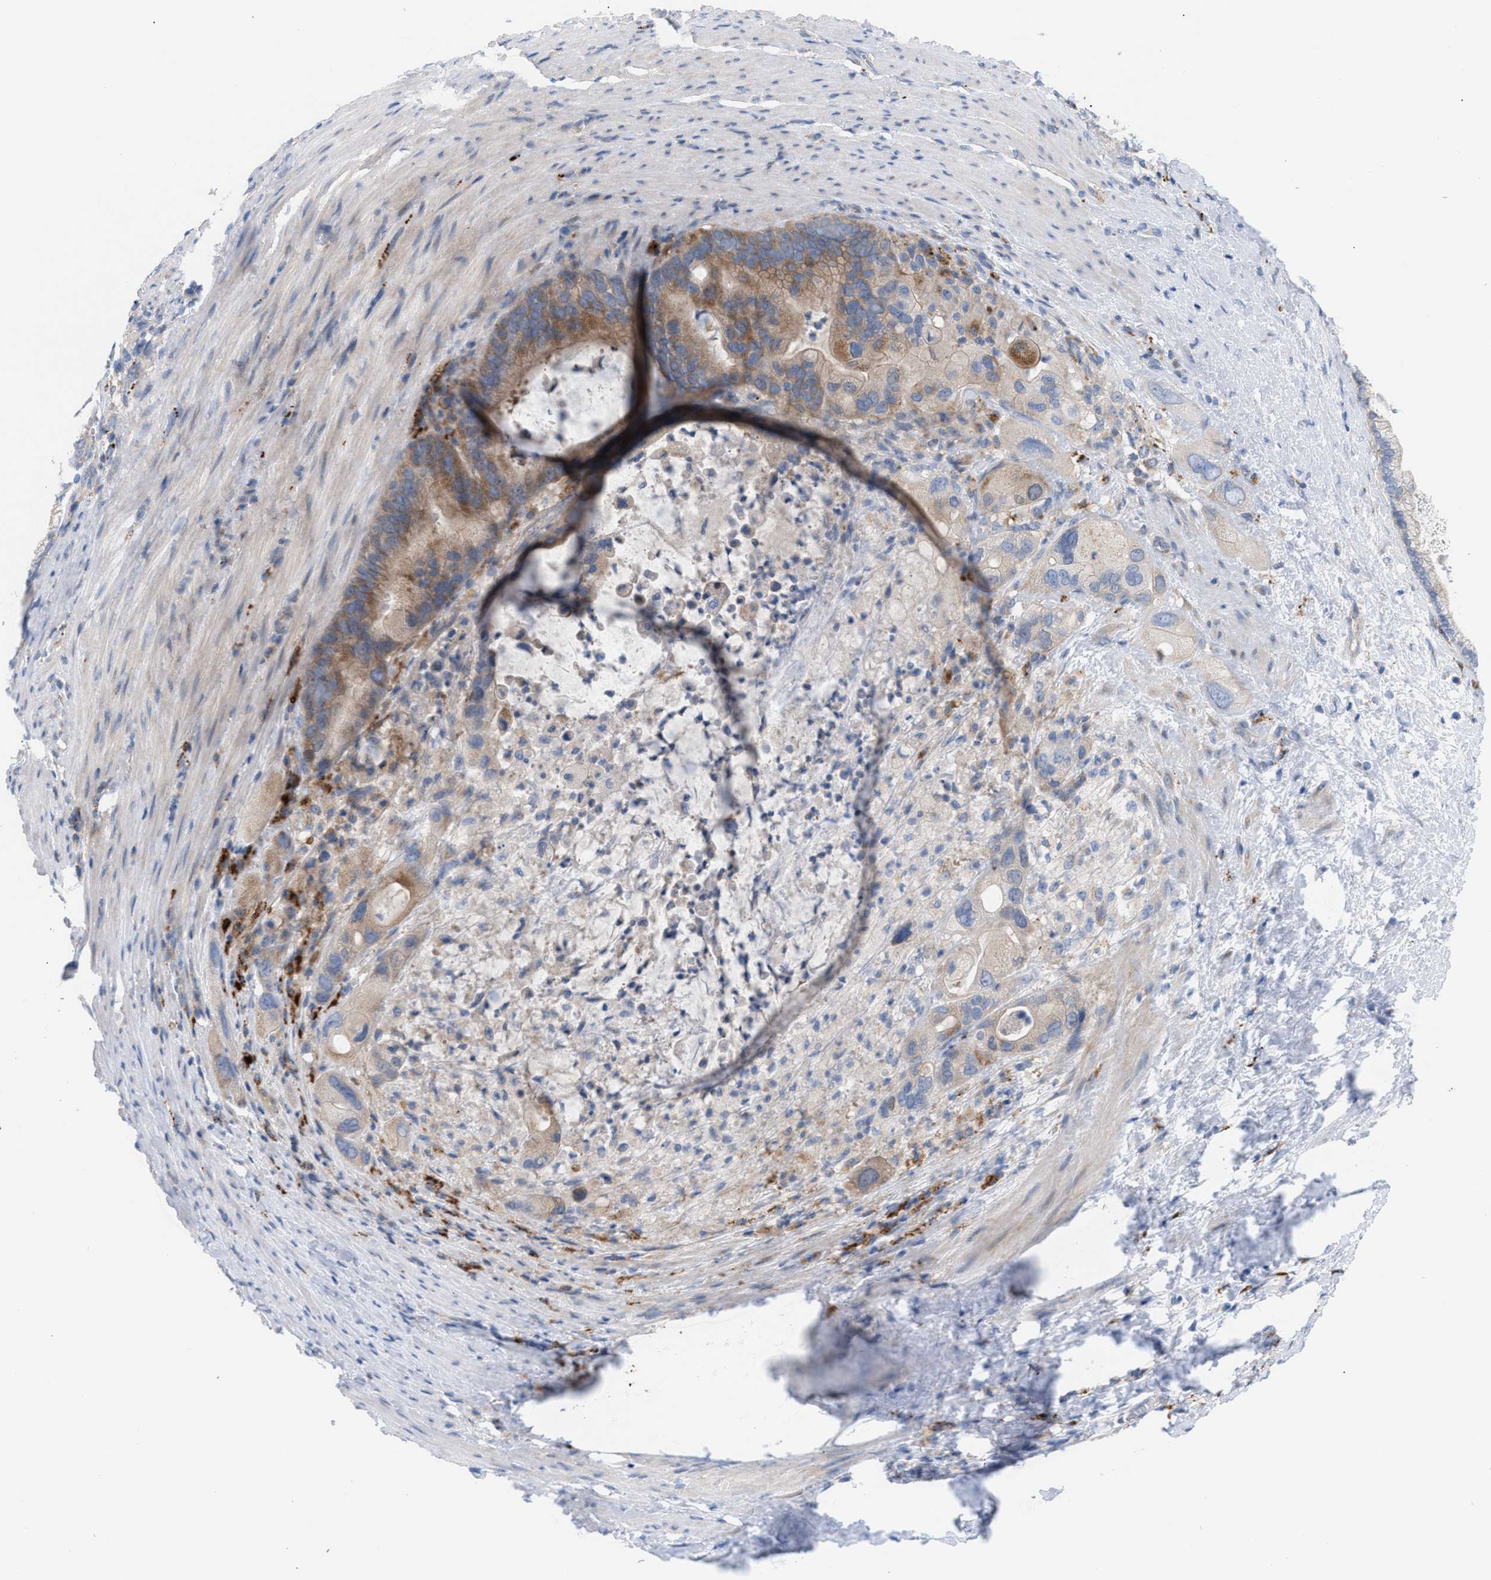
{"staining": {"intensity": "moderate", "quantity": "<25%", "location": "cytoplasmic/membranous"}, "tissue": "pancreatic cancer", "cell_type": "Tumor cells", "image_type": "cancer", "snomed": [{"axis": "morphology", "description": "Adenocarcinoma, NOS"}, {"axis": "topography", "description": "Pancreas"}], "caption": "About <25% of tumor cells in human pancreatic adenocarcinoma show moderate cytoplasmic/membranous protein staining as visualized by brown immunohistochemical staining.", "gene": "MBTD1", "patient": {"sex": "male", "age": 69}}